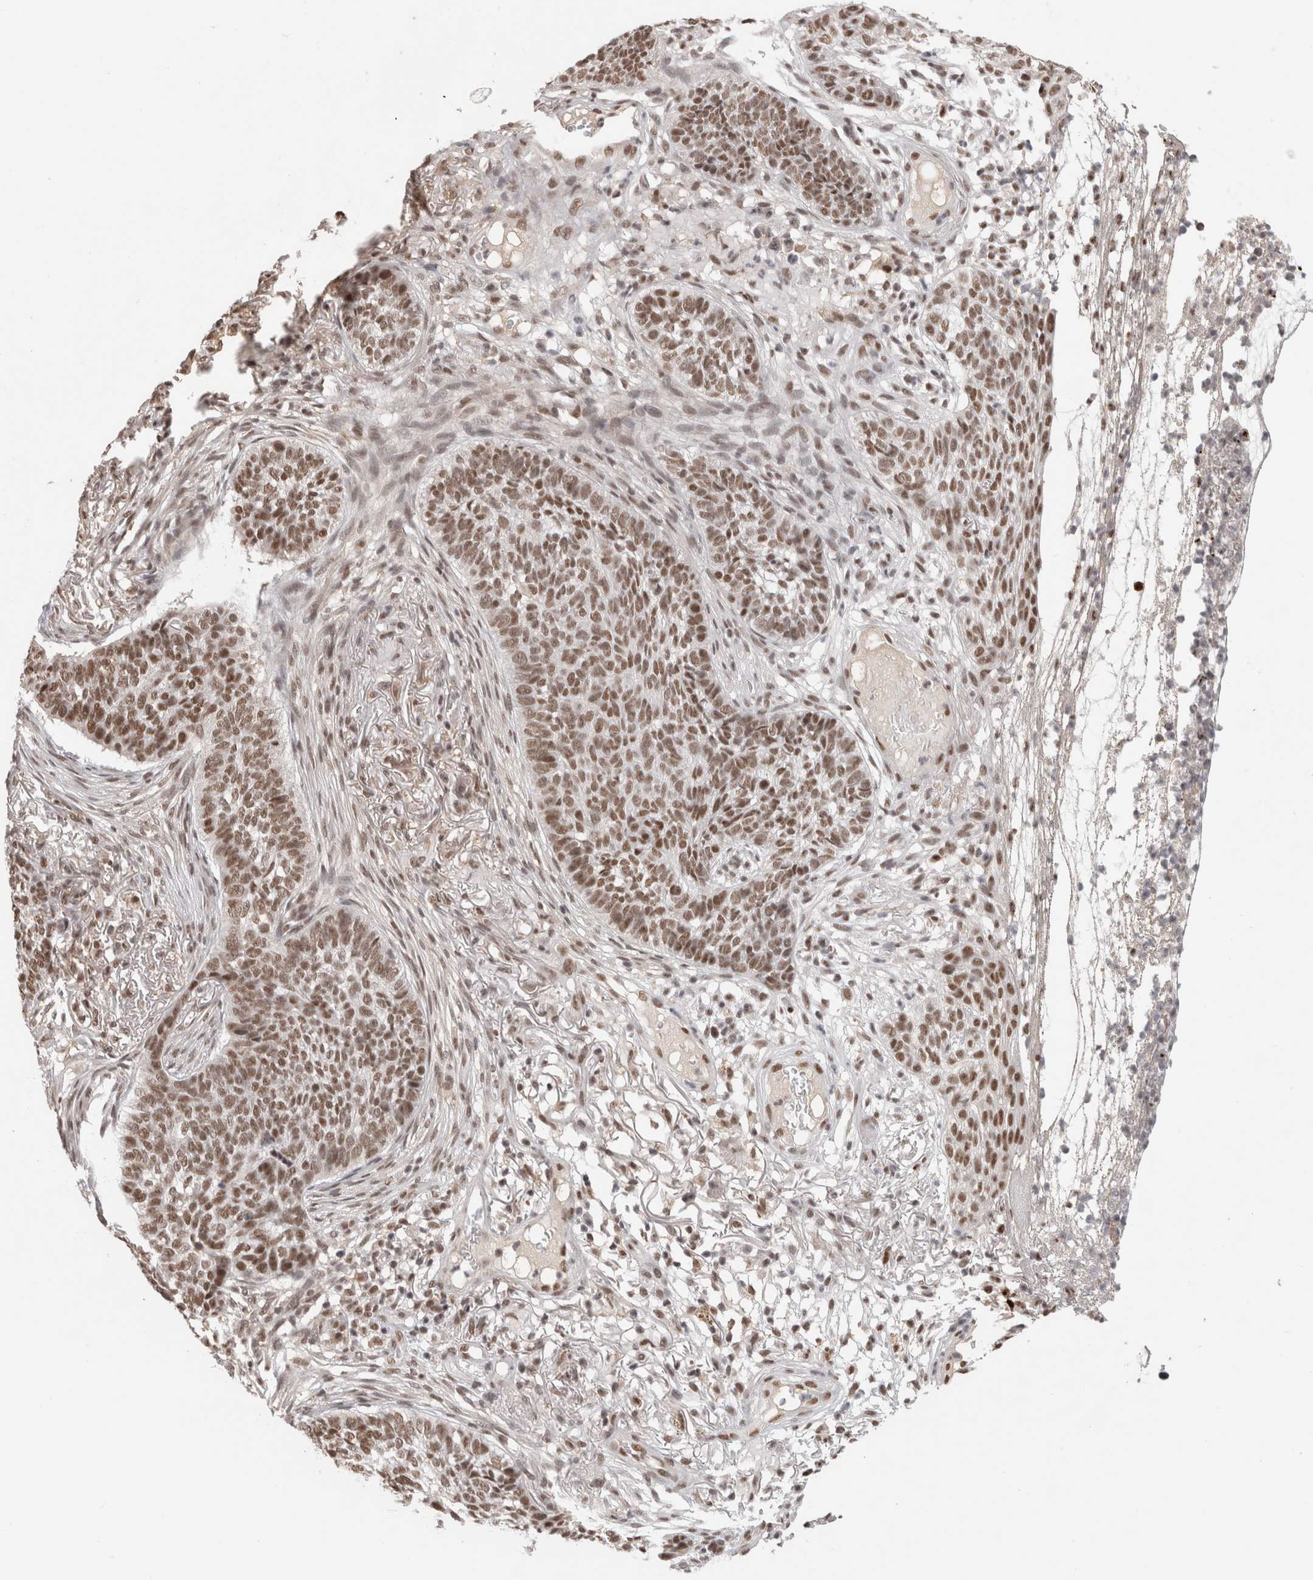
{"staining": {"intensity": "moderate", "quantity": ">75%", "location": "nuclear"}, "tissue": "skin cancer", "cell_type": "Tumor cells", "image_type": "cancer", "snomed": [{"axis": "morphology", "description": "Basal cell carcinoma"}, {"axis": "topography", "description": "Skin"}], "caption": "The micrograph displays a brown stain indicating the presence of a protein in the nuclear of tumor cells in skin basal cell carcinoma.", "gene": "ZNF830", "patient": {"sex": "male", "age": 85}}